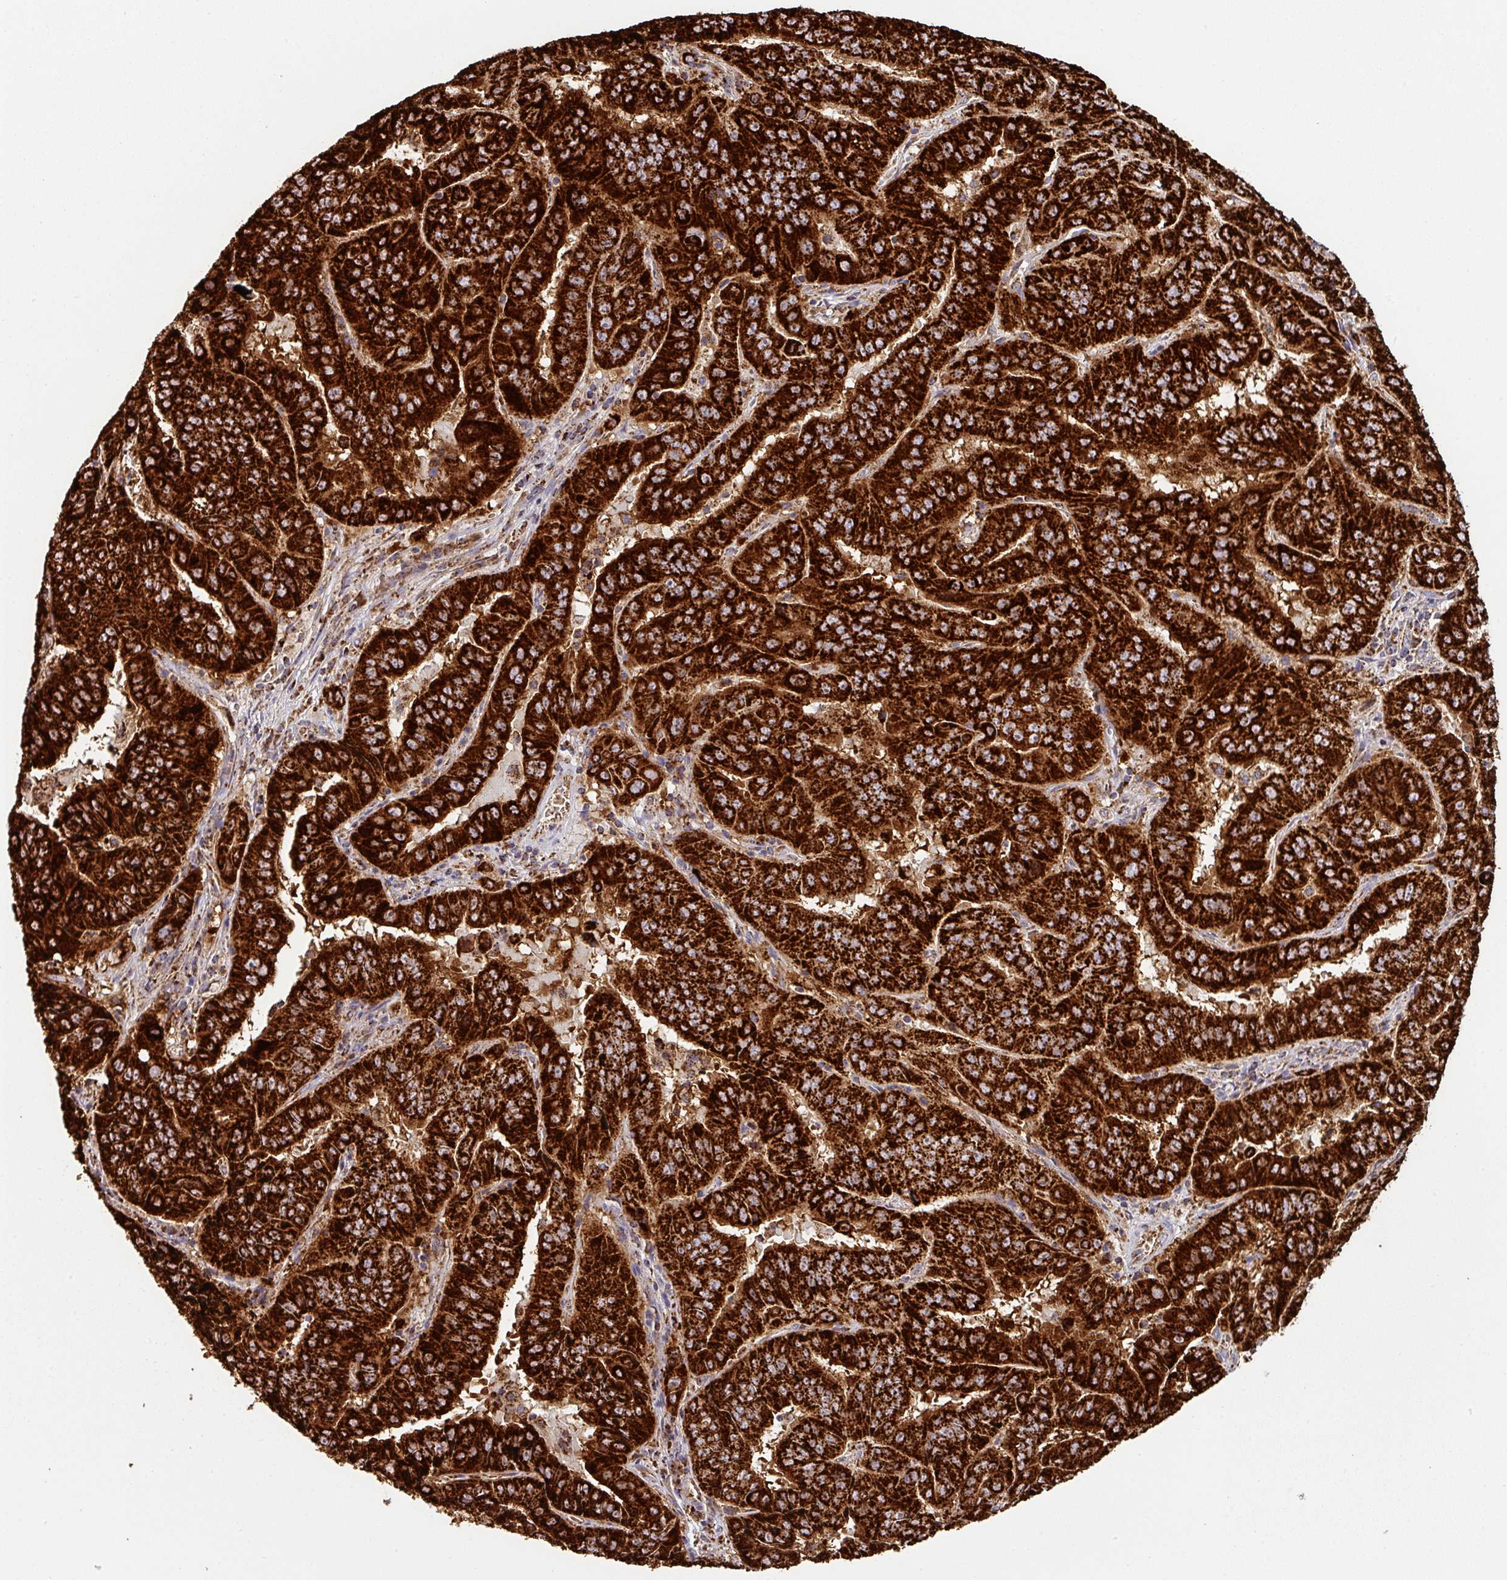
{"staining": {"intensity": "strong", "quantity": ">75%", "location": "cytoplasmic/membranous"}, "tissue": "pancreatic cancer", "cell_type": "Tumor cells", "image_type": "cancer", "snomed": [{"axis": "morphology", "description": "Adenocarcinoma, NOS"}, {"axis": "topography", "description": "Pancreas"}], "caption": "An image showing strong cytoplasmic/membranous positivity in approximately >75% of tumor cells in pancreatic adenocarcinoma, as visualized by brown immunohistochemical staining.", "gene": "TRAP1", "patient": {"sex": "male", "age": 63}}